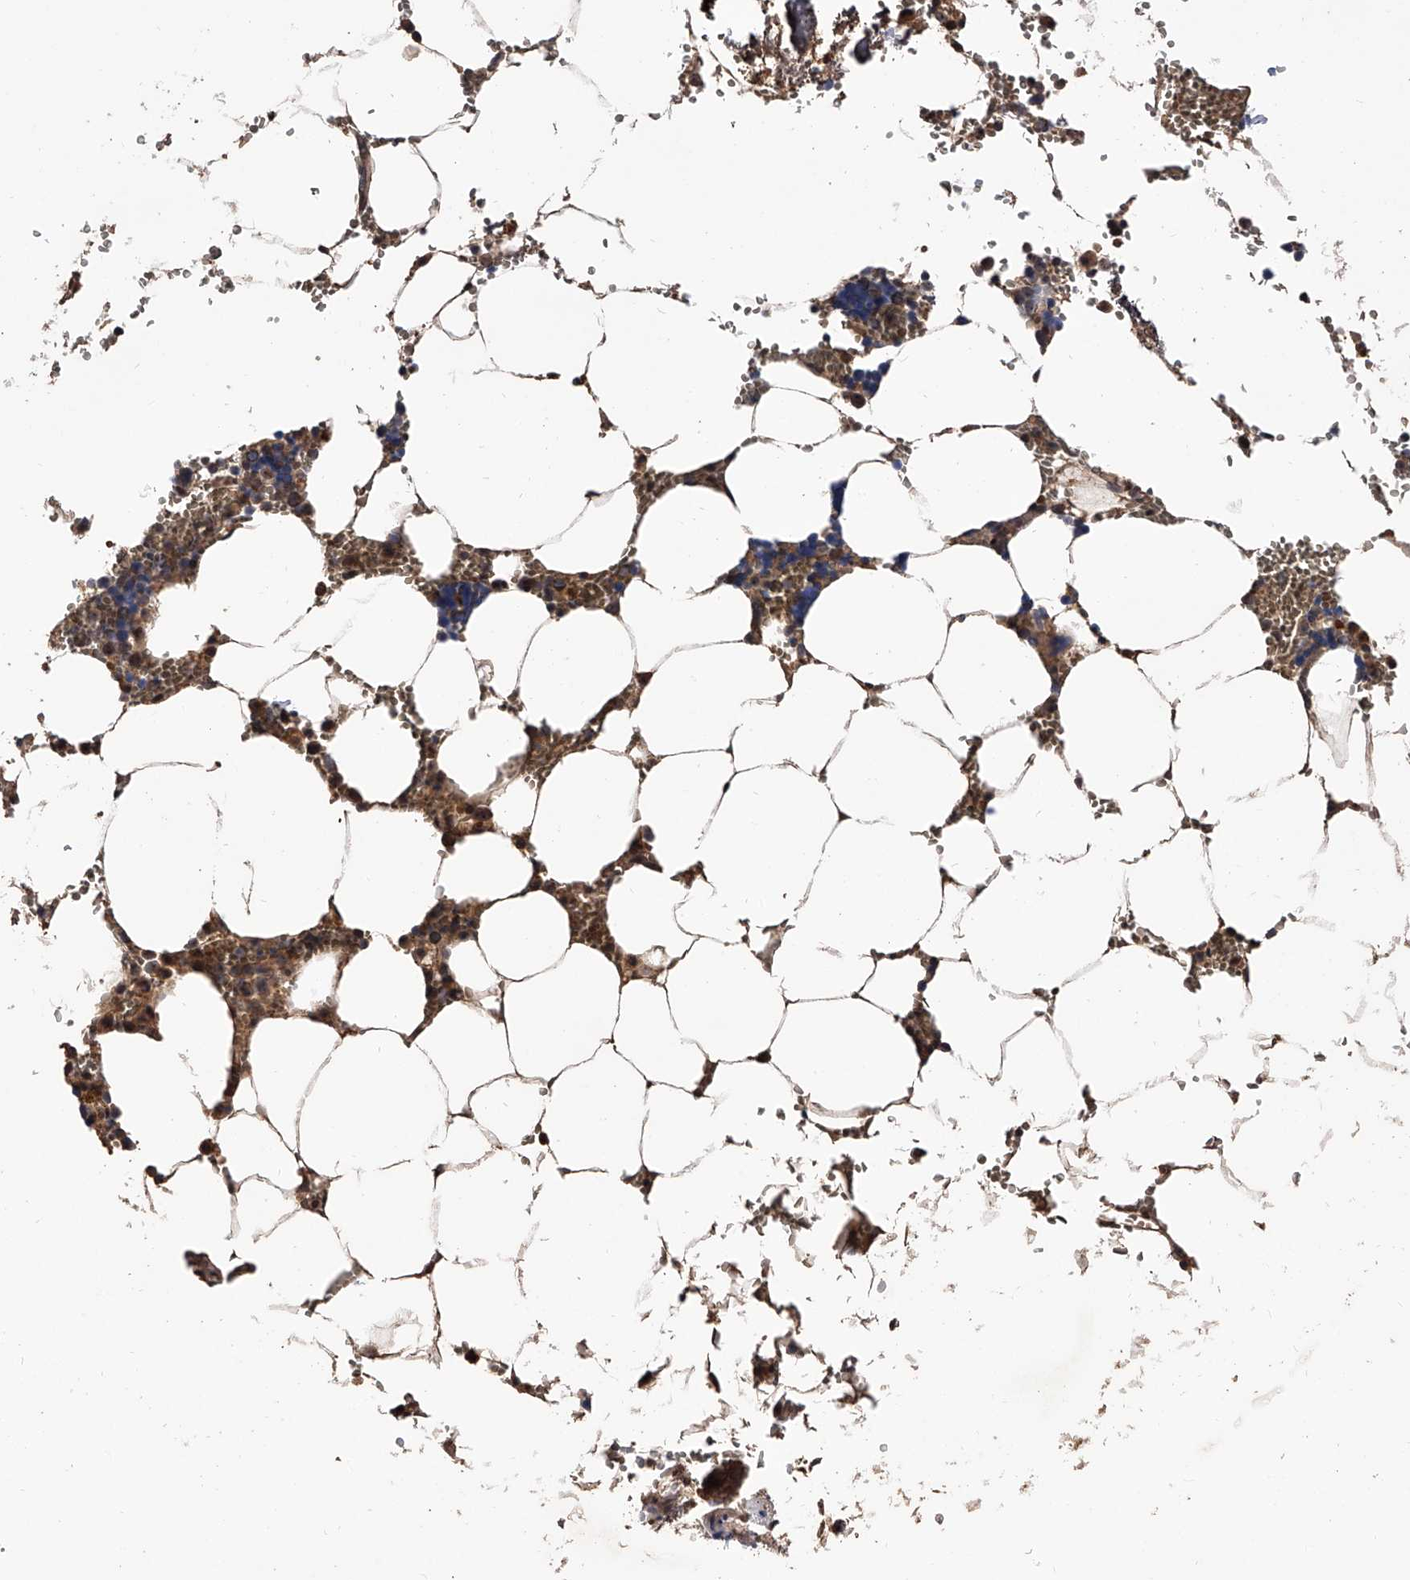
{"staining": {"intensity": "moderate", "quantity": "25%-75%", "location": "cytoplasmic/membranous"}, "tissue": "bone marrow", "cell_type": "Hematopoietic cells", "image_type": "normal", "snomed": [{"axis": "morphology", "description": "Normal tissue, NOS"}, {"axis": "topography", "description": "Bone marrow"}], "caption": "A micrograph showing moderate cytoplasmic/membranous positivity in approximately 25%-75% of hematopoietic cells in normal bone marrow, as visualized by brown immunohistochemical staining.", "gene": "EFCAB7", "patient": {"sex": "male", "age": 70}}